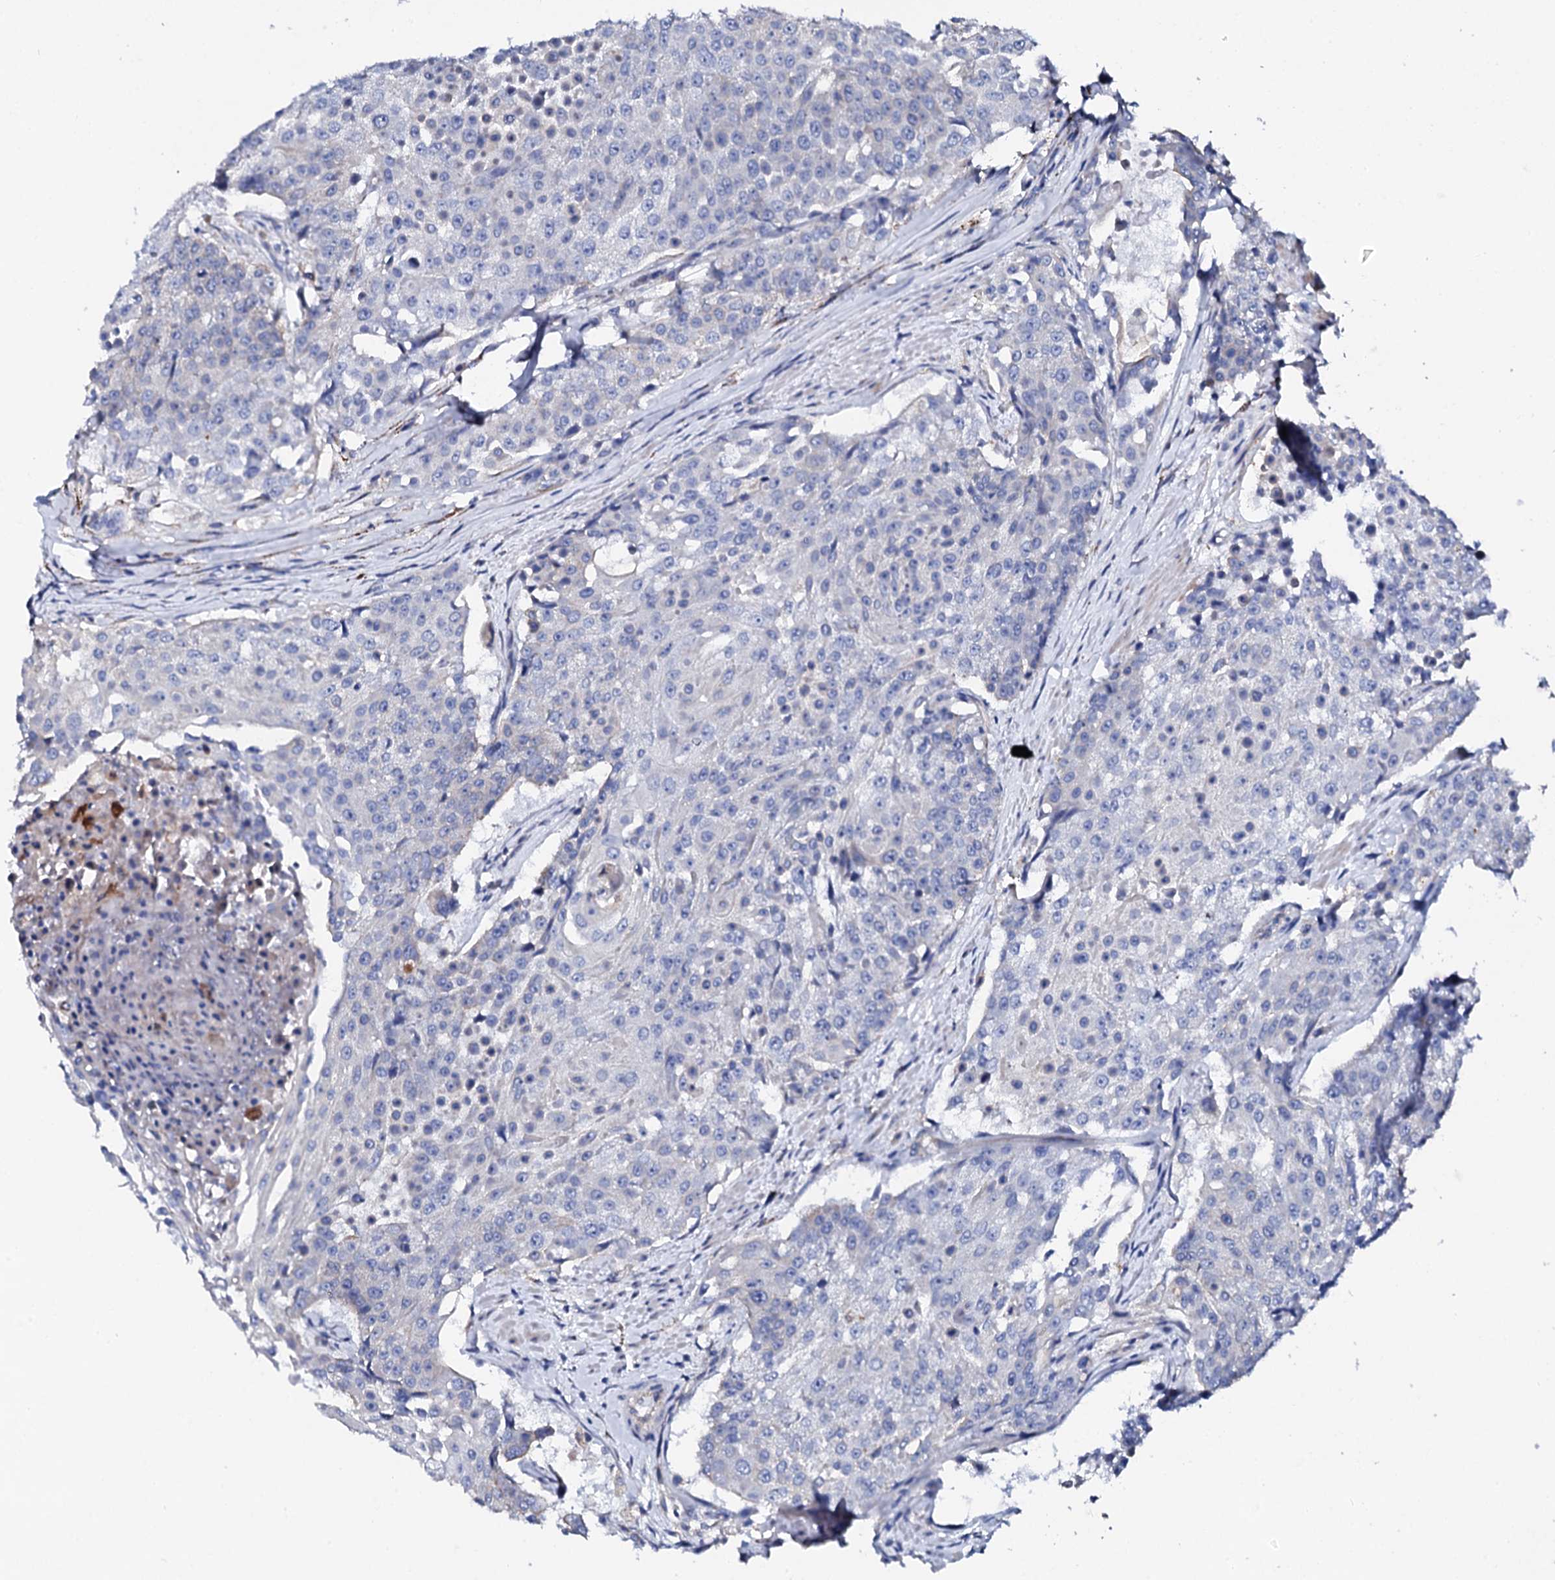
{"staining": {"intensity": "negative", "quantity": "none", "location": "none"}, "tissue": "urothelial cancer", "cell_type": "Tumor cells", "image_type": "cancer", "snomed": [{"axis": "morphology", "description": "Urothelial carcinoma, High grade"}, {"axis": "topography", "description": "Urinary bladder"}], "caption": "High power microscopy histopathology image of an immunohistochemistry photomicrograph of high-grade urothelial carcinoma, revealing no significant staining in tumor cells.", "gene": "KLHL32", "patient": {"sex": "female", "age": 63}}